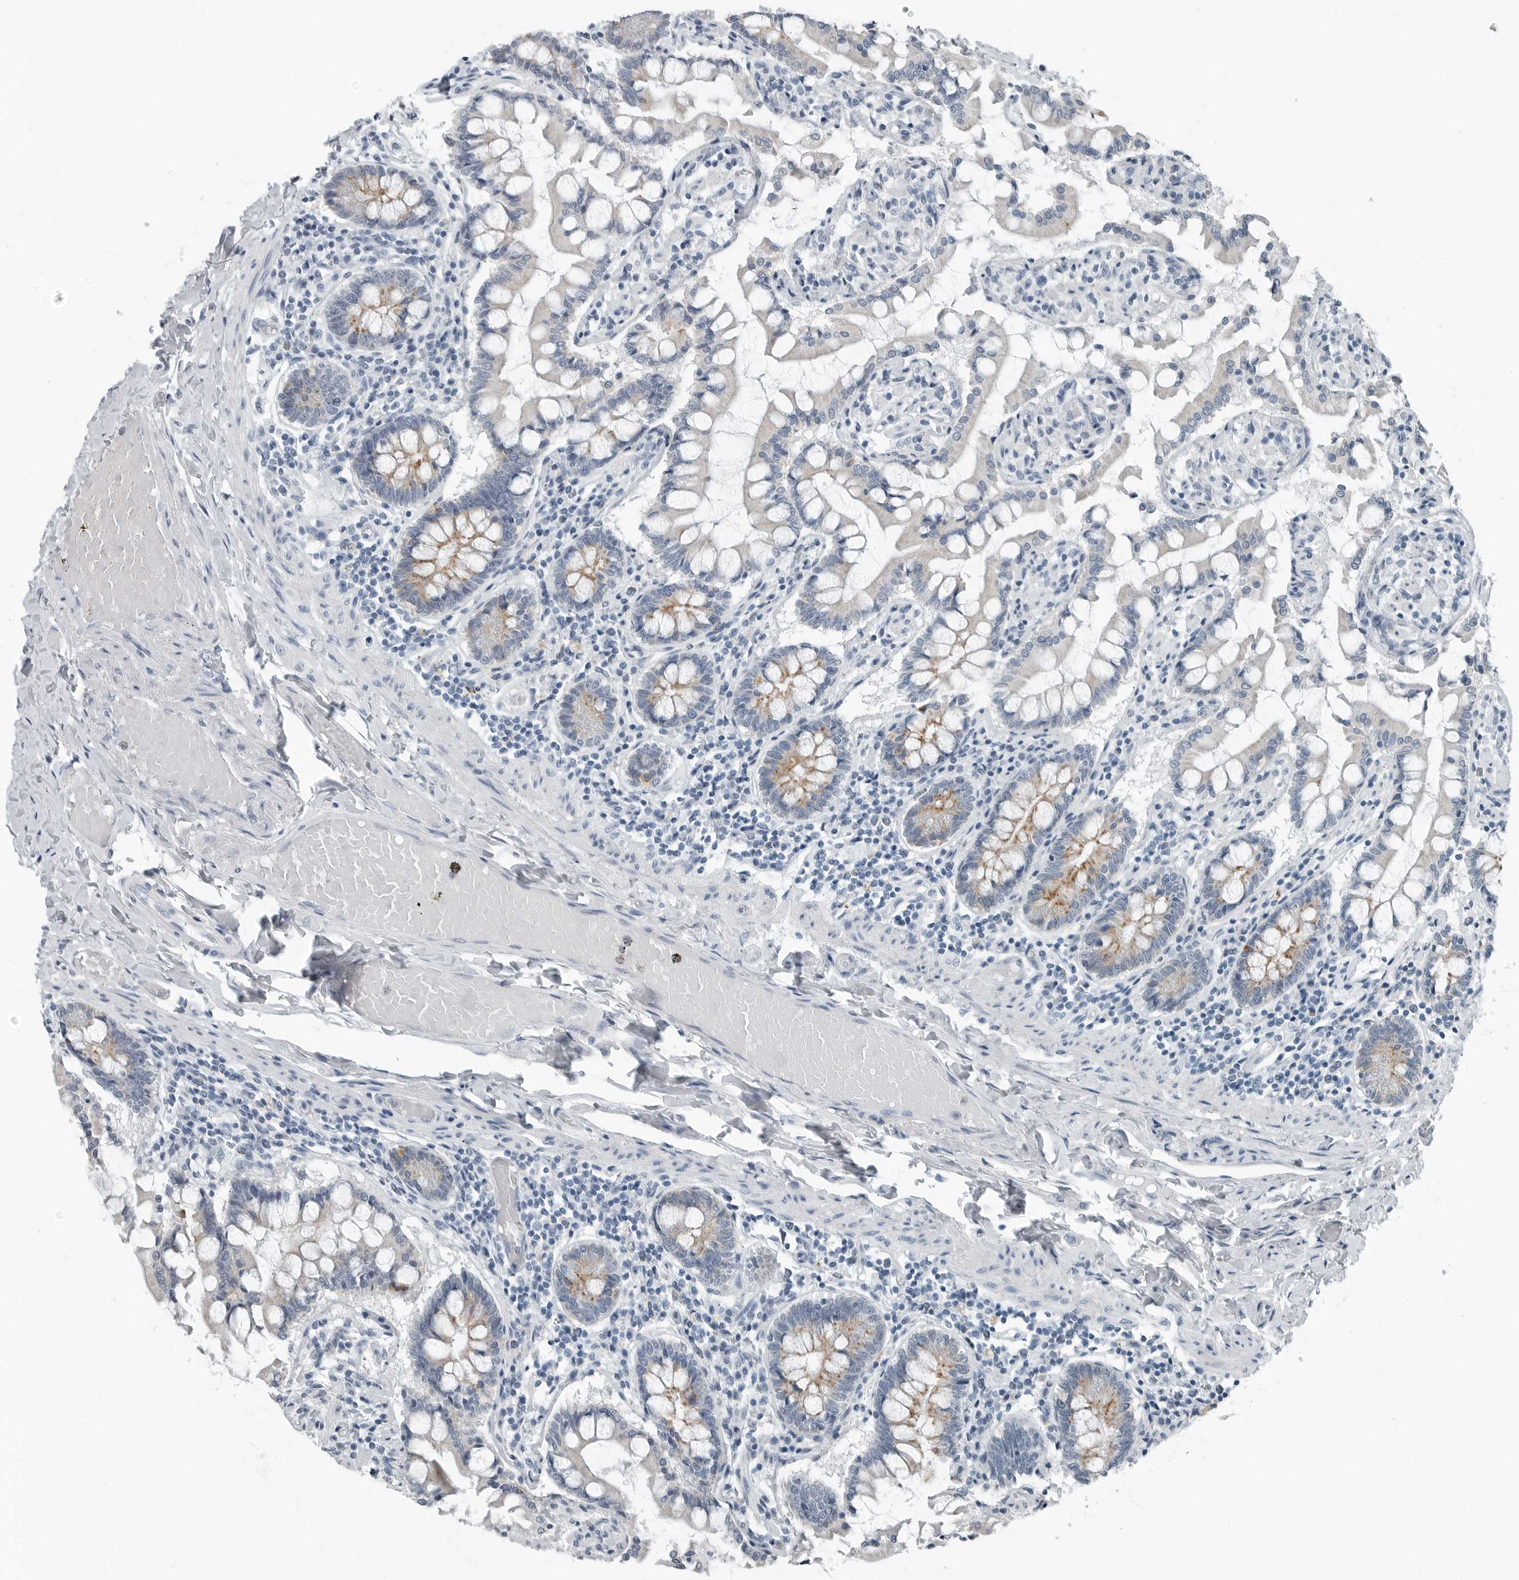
{"staining": {"intensity": "moderate", "quantity": "<25%", "location": "cytoplasmic/membranous"}, "tissue": "small intestine", "cell_type": "Glandular cells", "image_type": "normal", "snomed": [{"axis": "morphology", "description": "Normal tissue, NOS"}, {"axis": "topography", "description": "Small intestine"}], "caption": "IHC of normal small intestine displays low levels of moderate cytoplasmic/membranous positivity in approximately <25% of glandular cells. Immunohistochemistry (ihc) stains the protein in brown and the nuclei are stained blue.", "gene": "ZPBP2", "patient": {"sex": "male", "age": 41}}